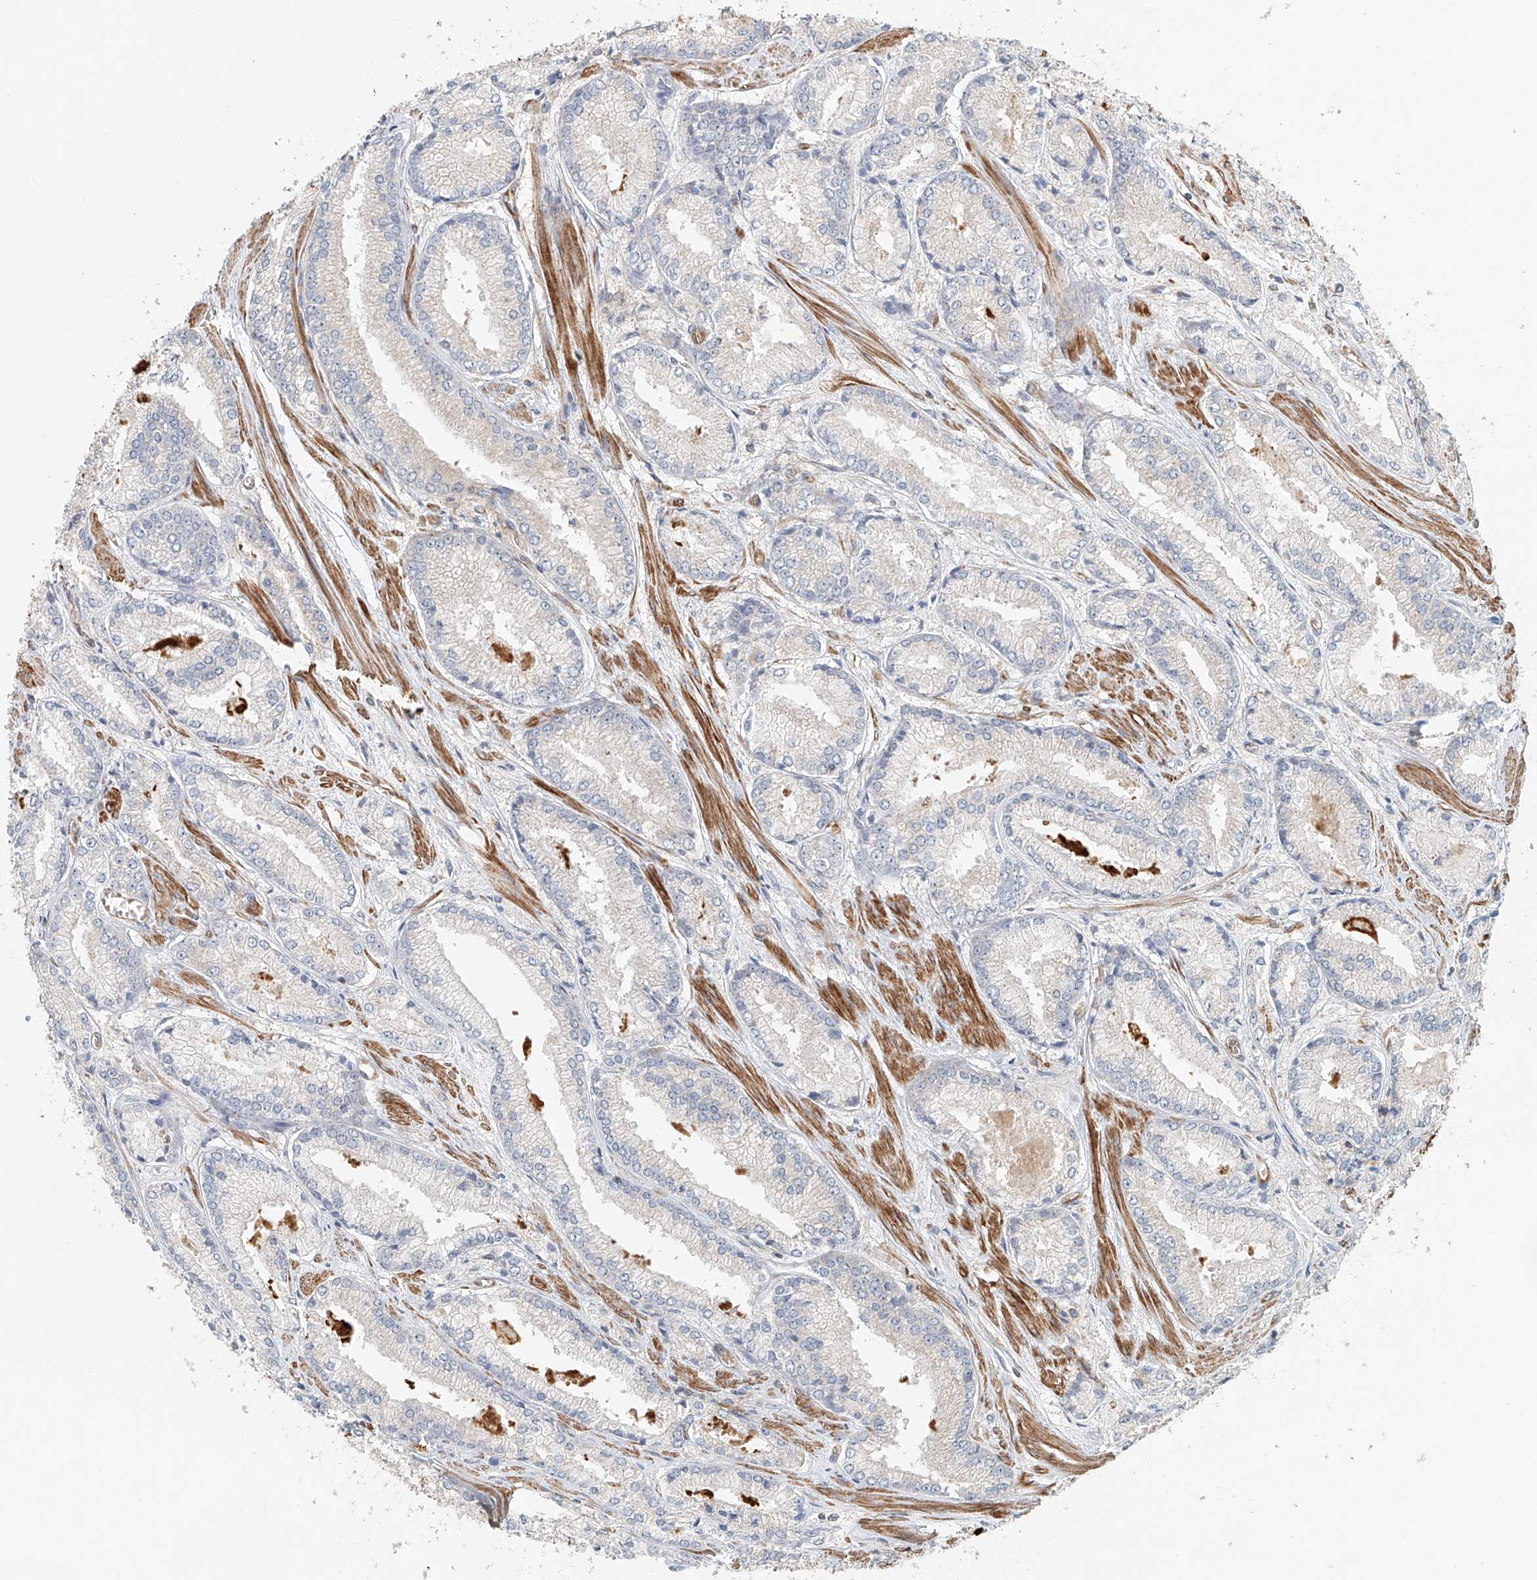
{"staining": {"intensity": "negative", "quantity": "none", "location": "none"}, "tissue": "prostate cancer", "cell_type": "Tumor cells", "image_type": "cancer", "snomed": [{"axis": "morphology", "description": "Adenocarcinoma, Low grade"}, {"axis": "topography", "description": "Prostate"}], "caption": "This is an IHC image of human low-grade adenocarcinoma (prostate). There is no expression in tumor cells.", "gene": "FRYL", "patient": {"sex": "male", "age": 54}}